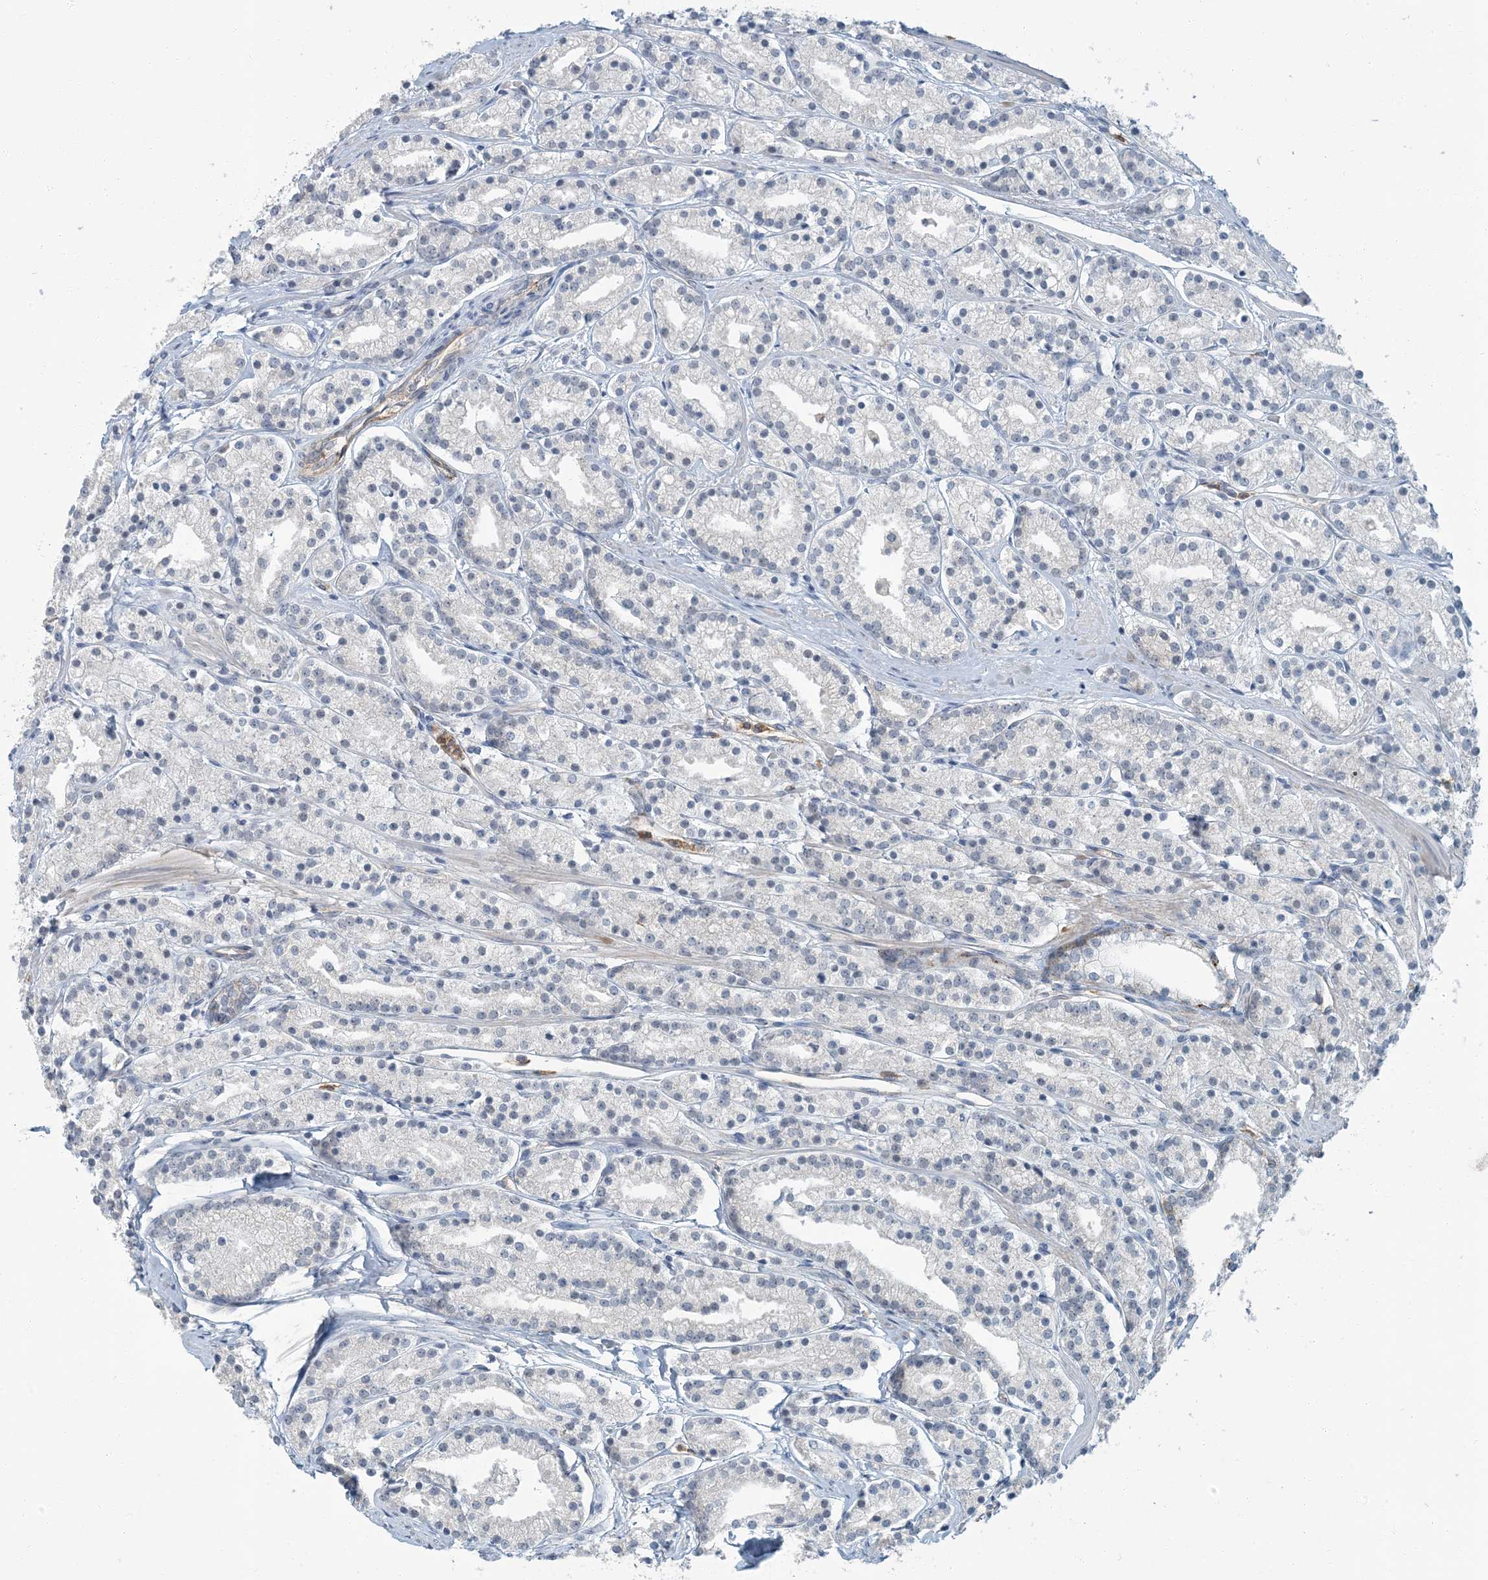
{"staining": {"intensity": "negative", "quantity": "none", "location": "none"}, "tissue": "prostate cancer", "cell_type": "Tumor cells", "image_type": "cancer", "snomed": [{"axis": "morphology", "description": "Adenocarcinoma, High grade"}, {"axis": "topography", "description": "Prostate"}], "caption": "An IHC image of high-grade adenocarcinoma (prostate) is shown. There is no staining in tumor cells of high-grade adenocarcinoma (prostate).", "gene": "EPHA4", "patient": {"sex": "male", "age": 69}}